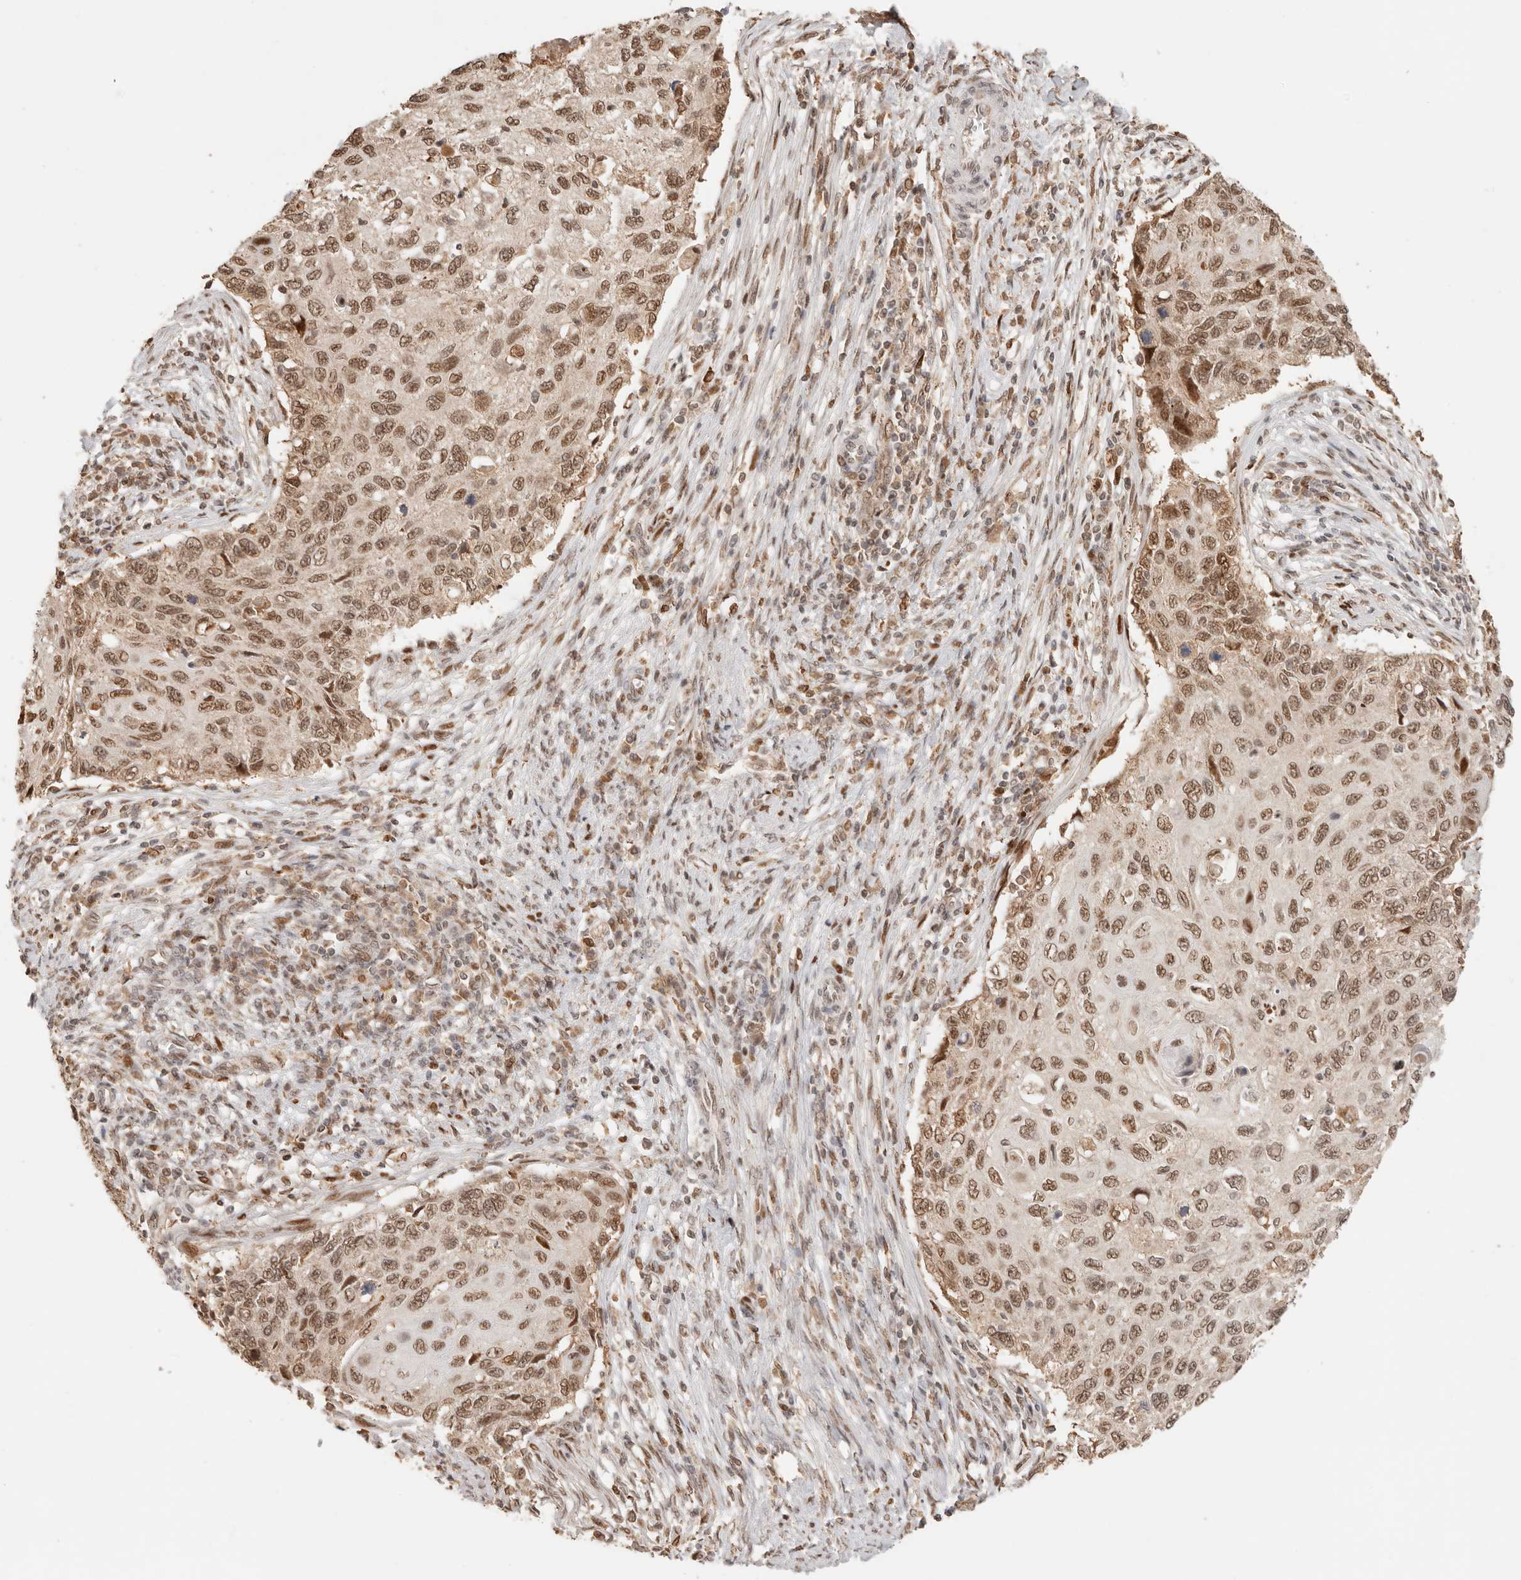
{"staining": {"intensity": "moderate", "quantity": ">75%", "location": "nuclear"}, "tissue": "cervical cancer", "cell_type": "Tumor cells", "image_type": "cancer", "snomed": [{"axis": "morphology", "description": "Squamous cell carcinoma, NOS"}, {"axis": "topography", "description": "Cervix"}], "caption": "This is an image of immunohistochemistry (IHC) staining of squamous cell carcinoma (cervical), which shows moderate positivity in the nuclear of tumor cells.", "gene": "NPAS2", "patient": {"sex": "female", "age": 70}}